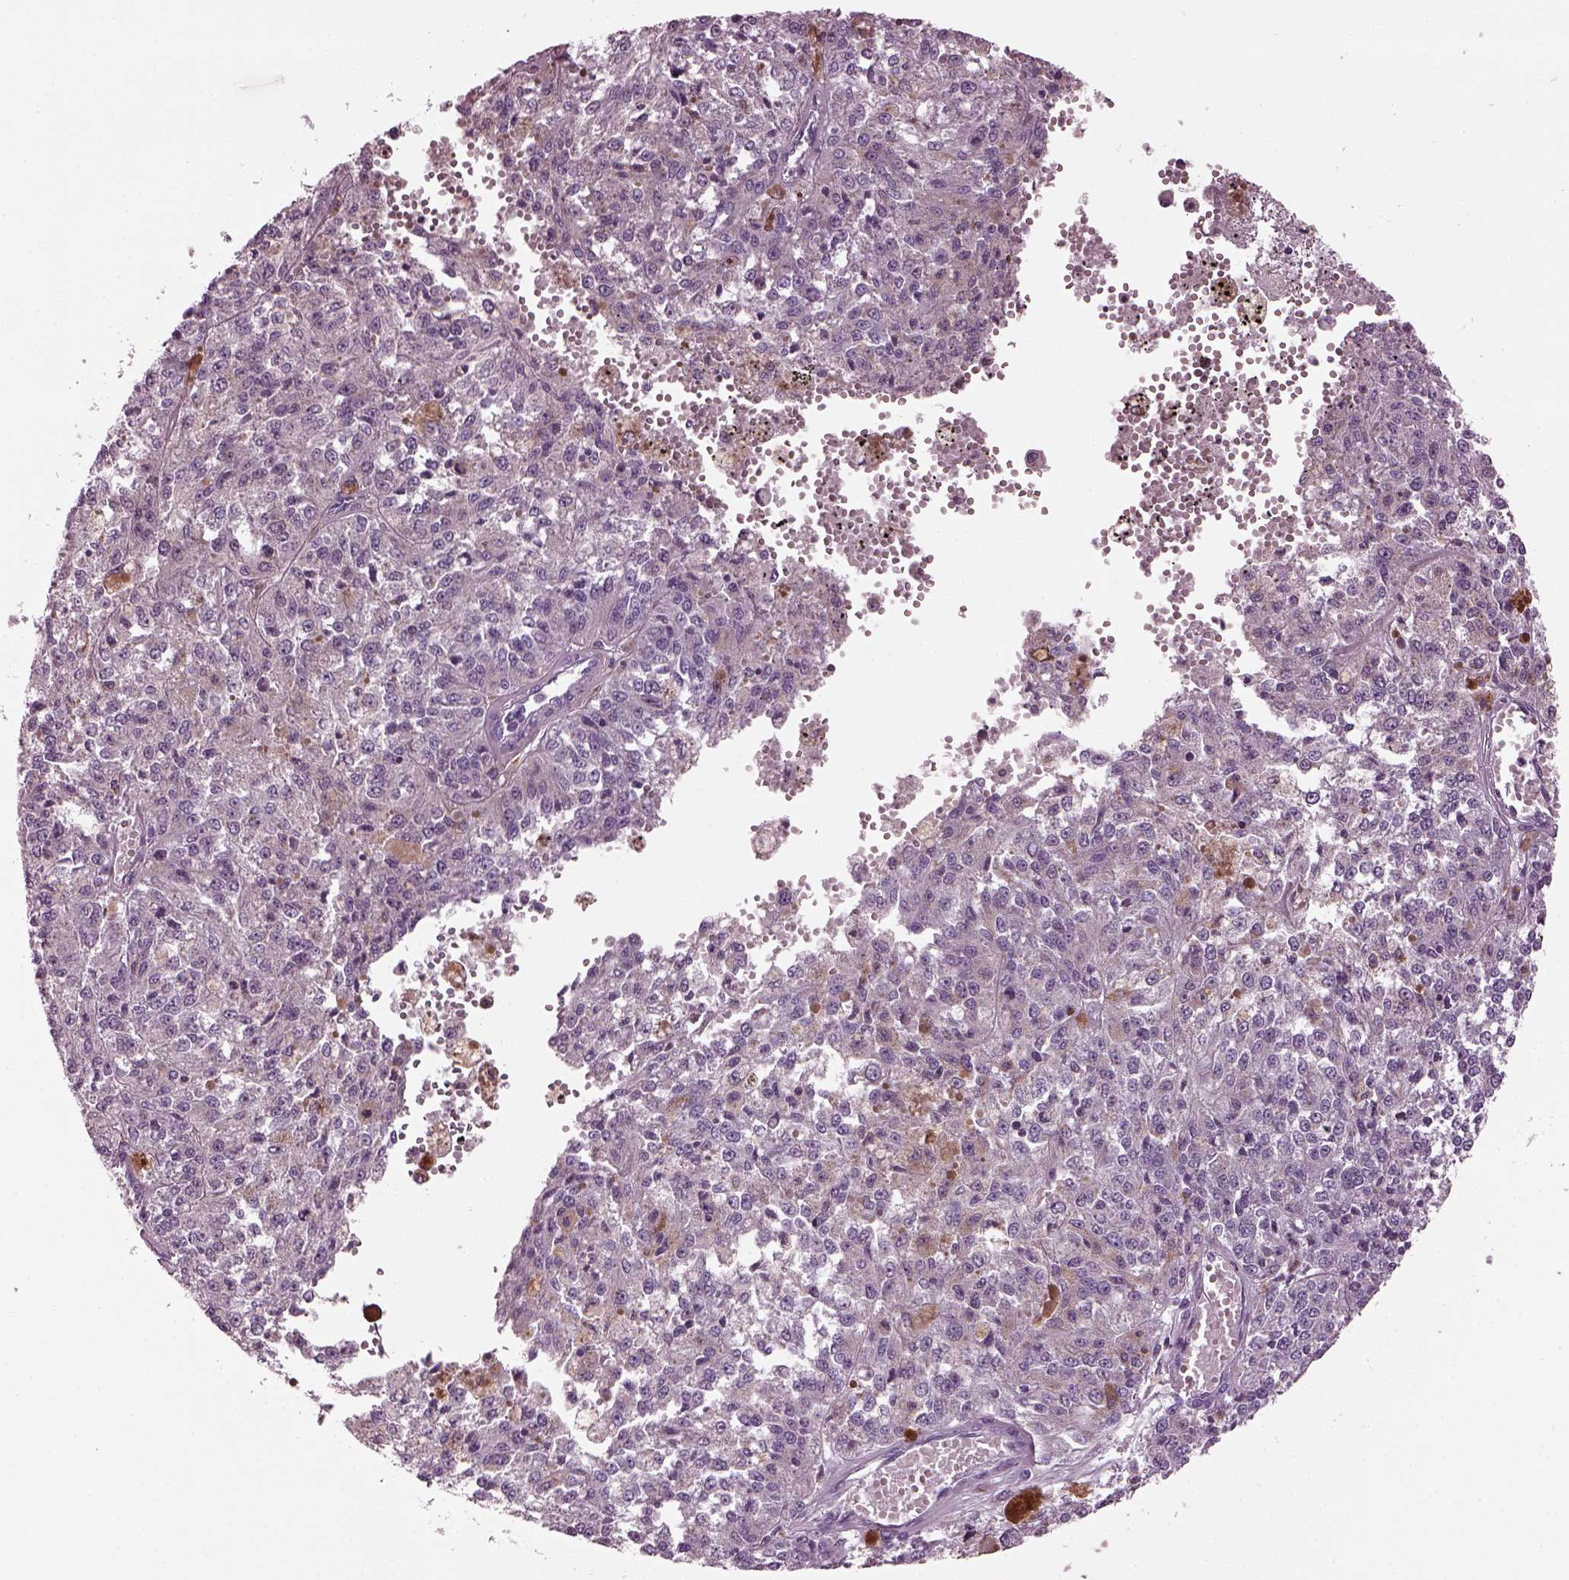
{"staining": {"intensity": "negative", "quantity": "none", "location": "none"}, "tissue": "melanoma", "cell_type": "Tumor cells", "image_type": "cancer", "snomed": [{"axis": "morphology", "description": "Malignant melanoma, Metastatic site"}, {"axis": "topography", "description": "Lymph node"}], "caption": "This is an immunohistochemistry image of human malignant melanoma (metastatic site). There is no expression in tumor cells.", "gene": "TMEM231", "patient": {"sex": "female", "age": 64}}